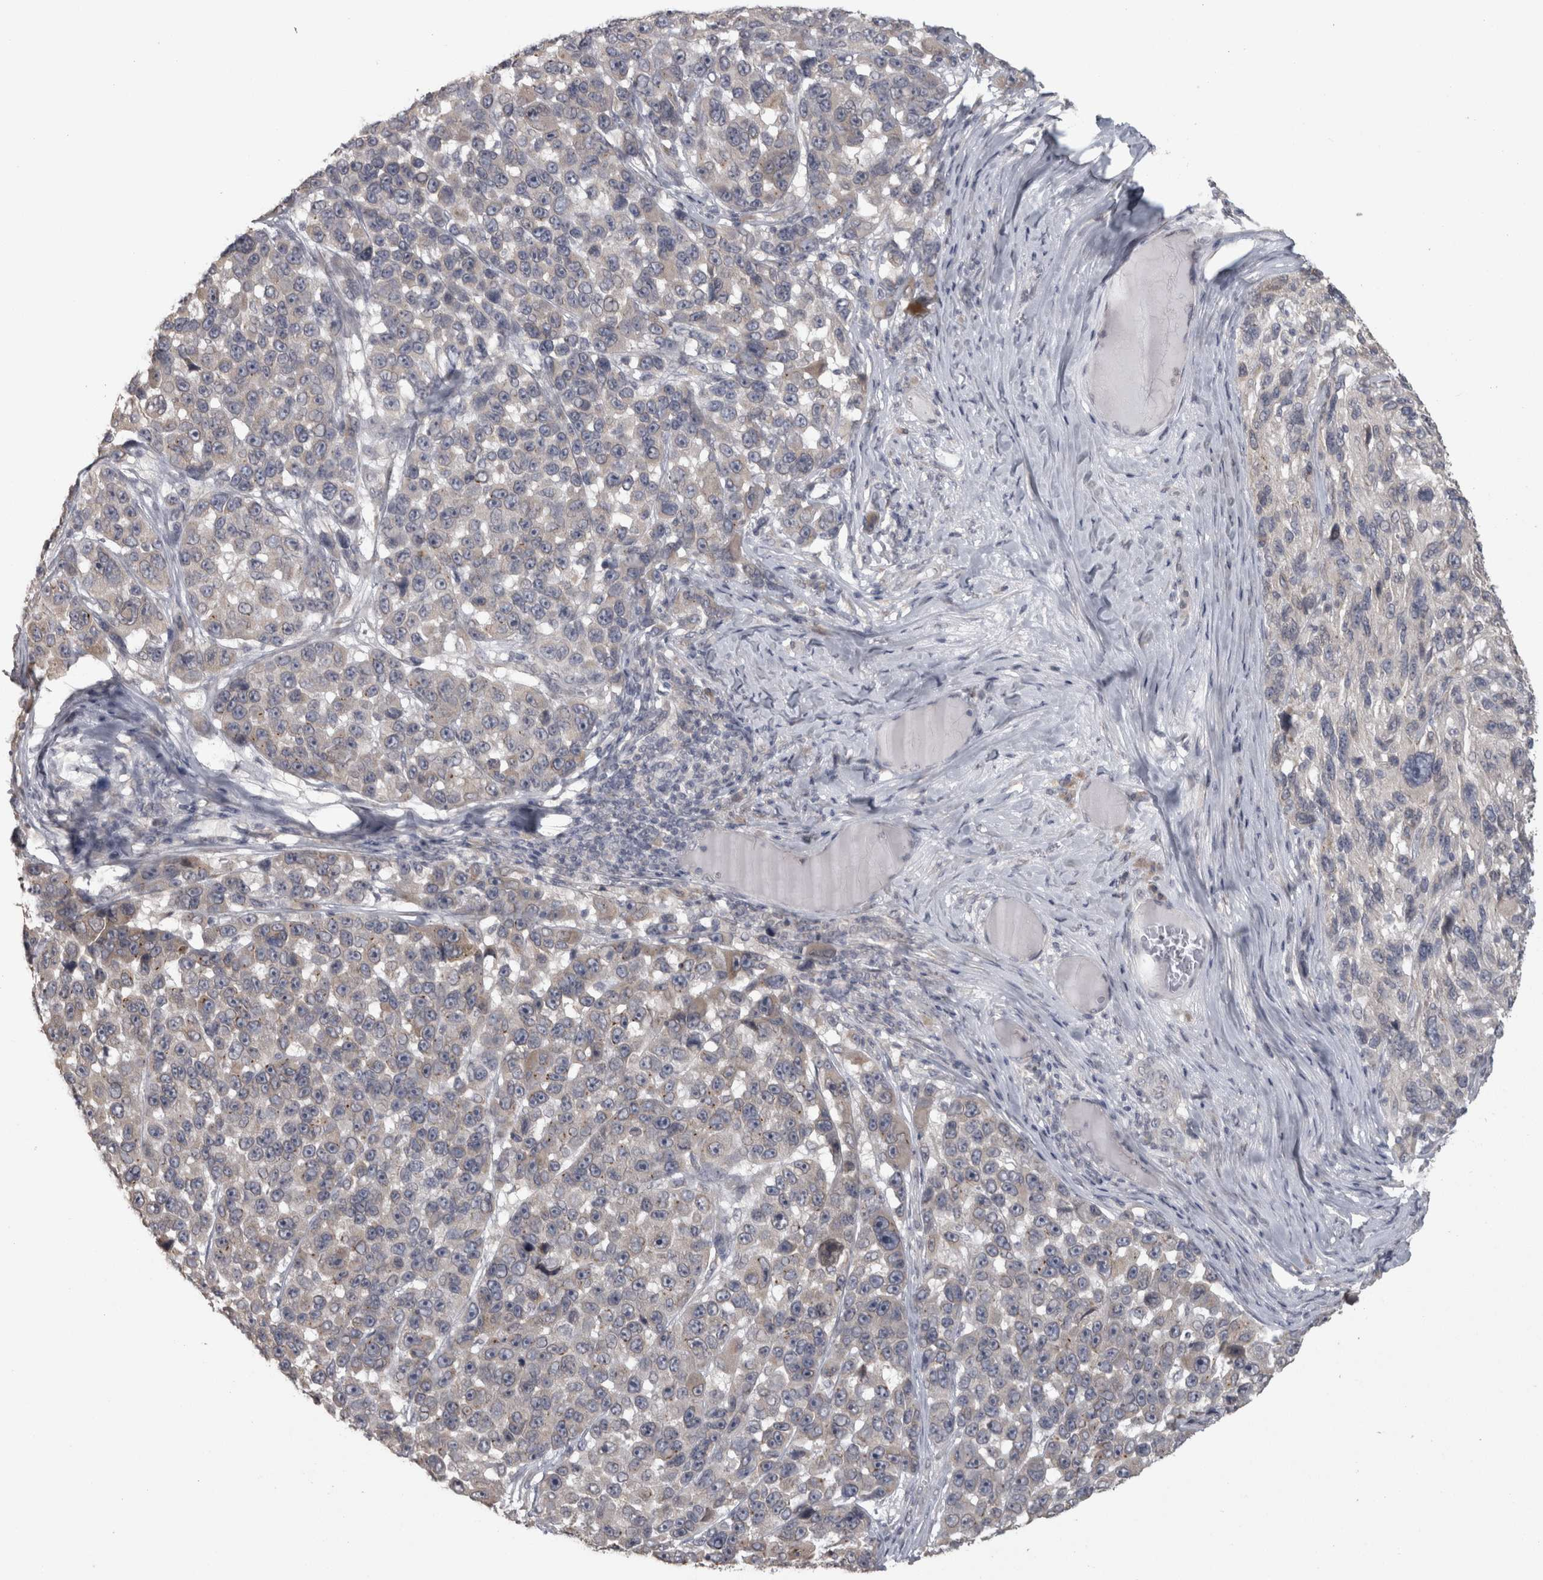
{"staining": {"intensity": "weak", "quantity": "<25%", "location": "cytoplasmic/membranous"}, "tissue": "melanoma", "cell_type": "Tumor cells", "image_type": "cancer", "snomed": [{"axis": "morphology", "description": "Malignant melanoma, NOS"}, {"axis": "topography", "description": "Skin"}], "caption": "Immunohistochemical staining of human melanoma reveals no significant positivity in tumor cells.", "gene": "RAB29", "patient": {"sex": "male", "age": 53}}